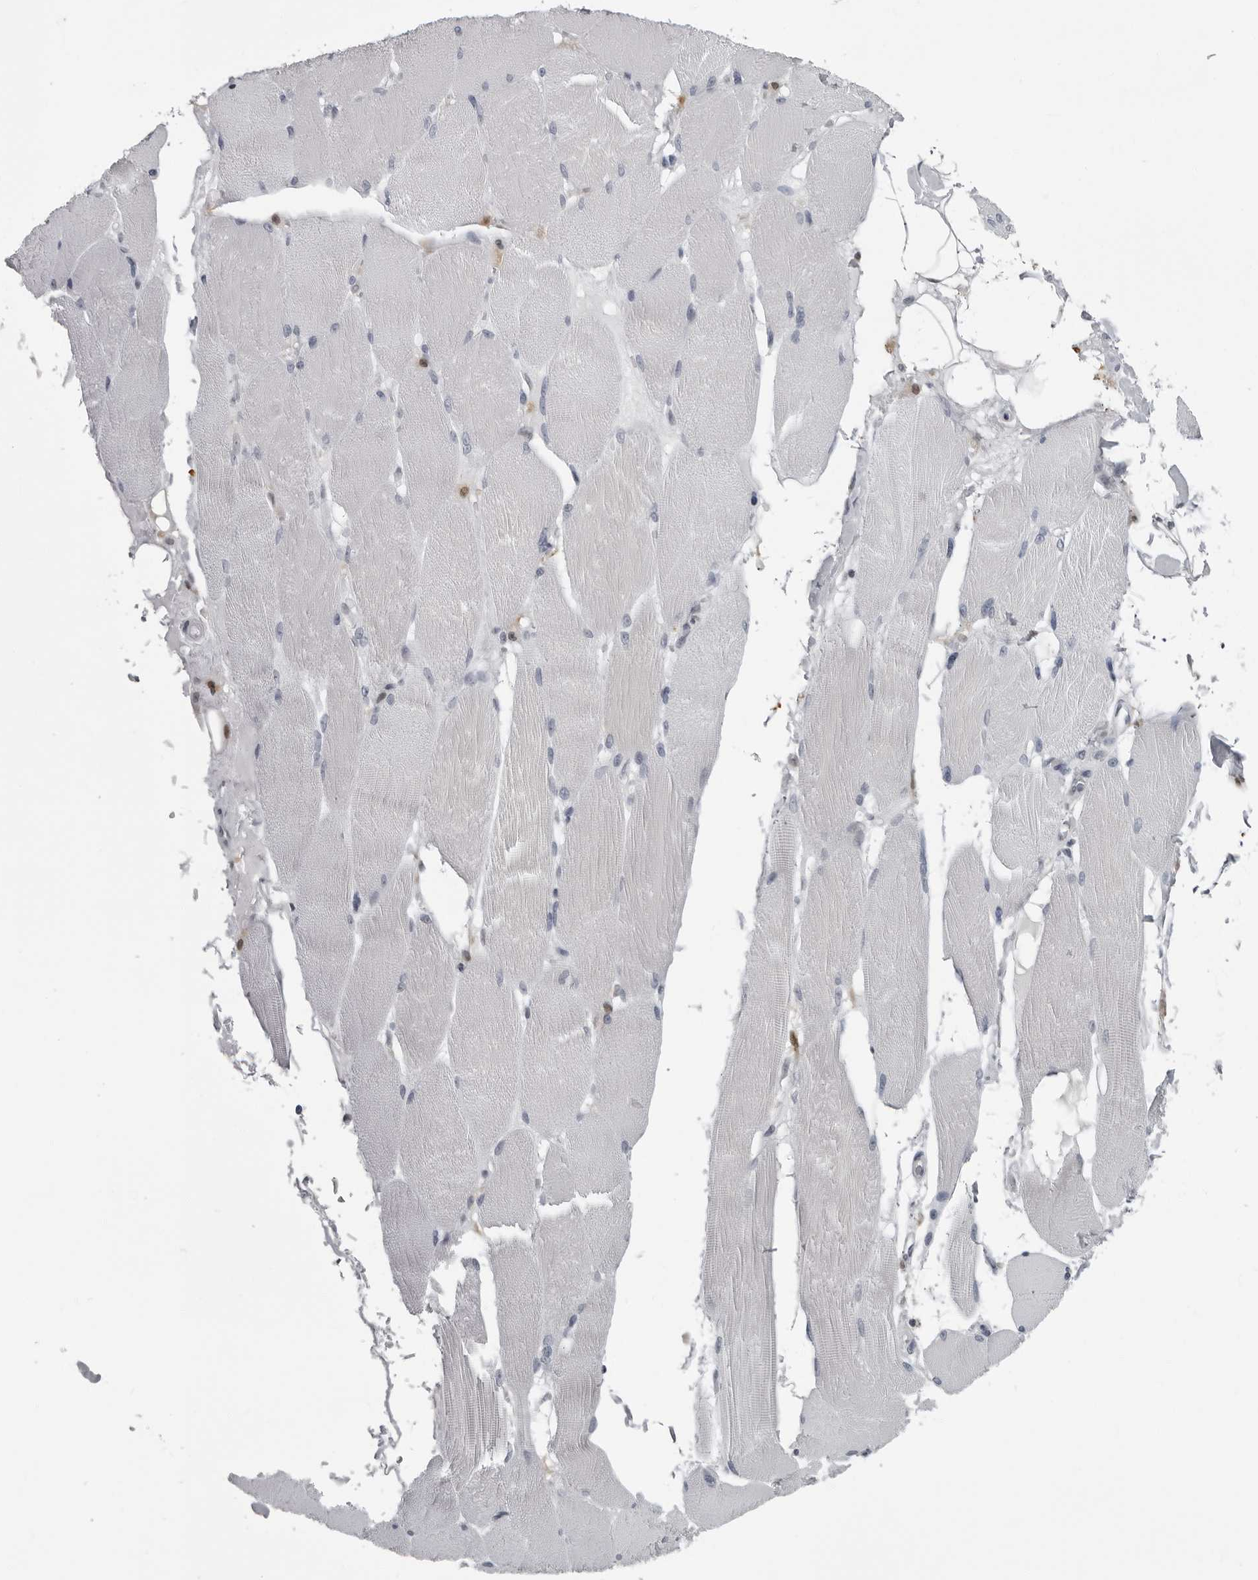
{"staining": {"intensity": "negative", "quantity": "none", "location": "none"}, "tissue": "skeletal muscle", "cell_type": "Myocytes", "image_type": "normal", "snomed": [{"axis": "morphology", "description": "Normal tissue, NOS"}, {"axis": "topography", "description": "Skin"}, {"axis": "topography", "description": "Skeletal muscle"}], "caption": "Skeletal muscle stained for a protein using immunohistochemistry shows no expression myocytes.", "gene": "LZIC", "patient": {"sex": "male", "age": 83}}